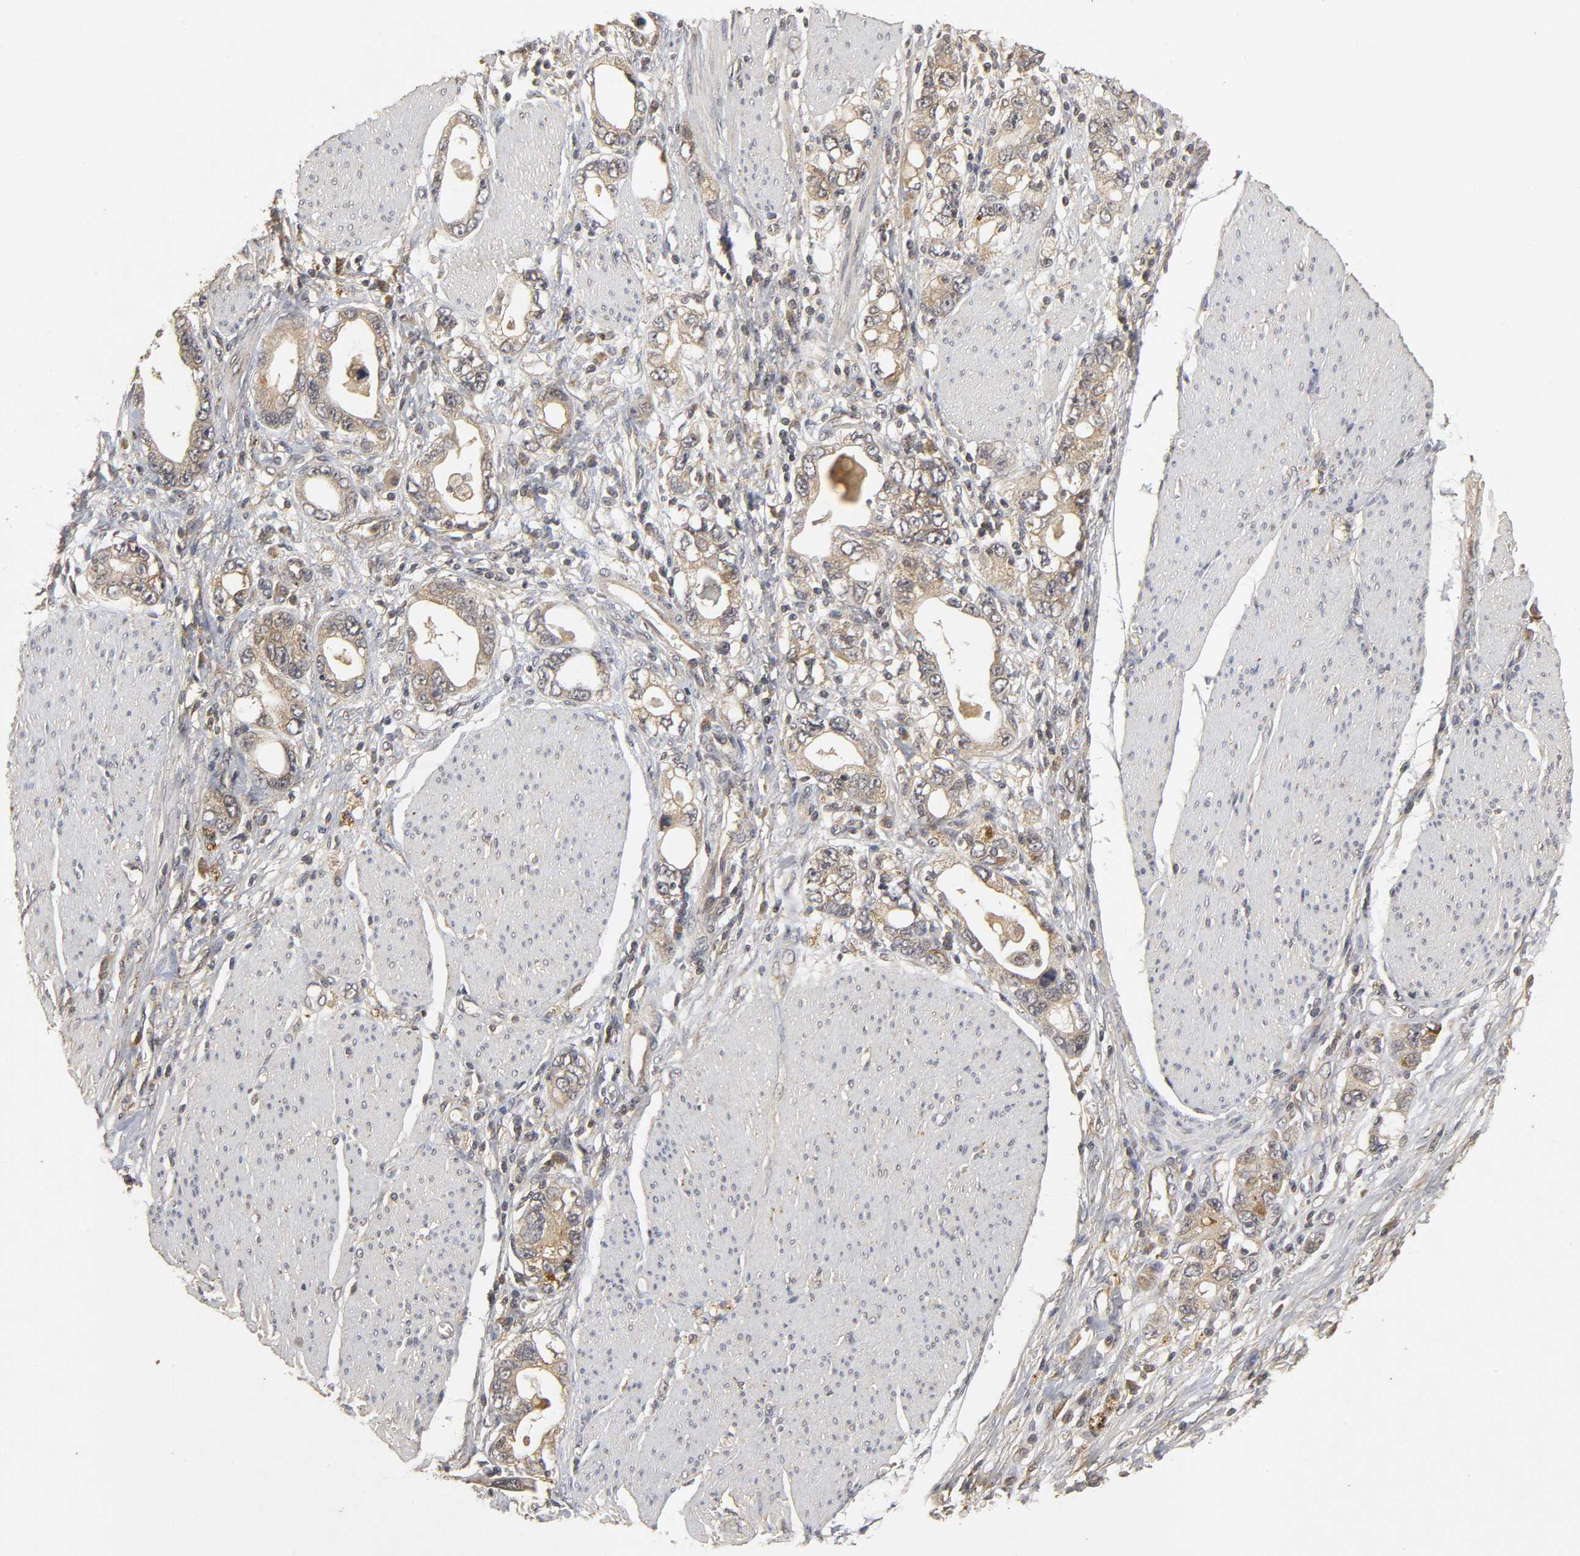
{"staining": {"intensity": "weak", "quantity": ">75%", "location": "cytoplasmic/membranous"}, "tissue": "stomach cancer", "cell_type": "Tumor cells", "image_type": "cancer", "snomed": [{"axis": "morphology", "description": "Adenocarcinoma, NOS"}, {"axis": "topography", "description": "Stomach, lower"}], "caption": "IHC of human stomach adenocarcinoma displays low levels of weak cytoplasmic/membranous staining in approximately >75% of tumor cells. Nuclei are stained in blue.", "gene": "TRAF6", "patient": {"sex": "female", "age": 93}}